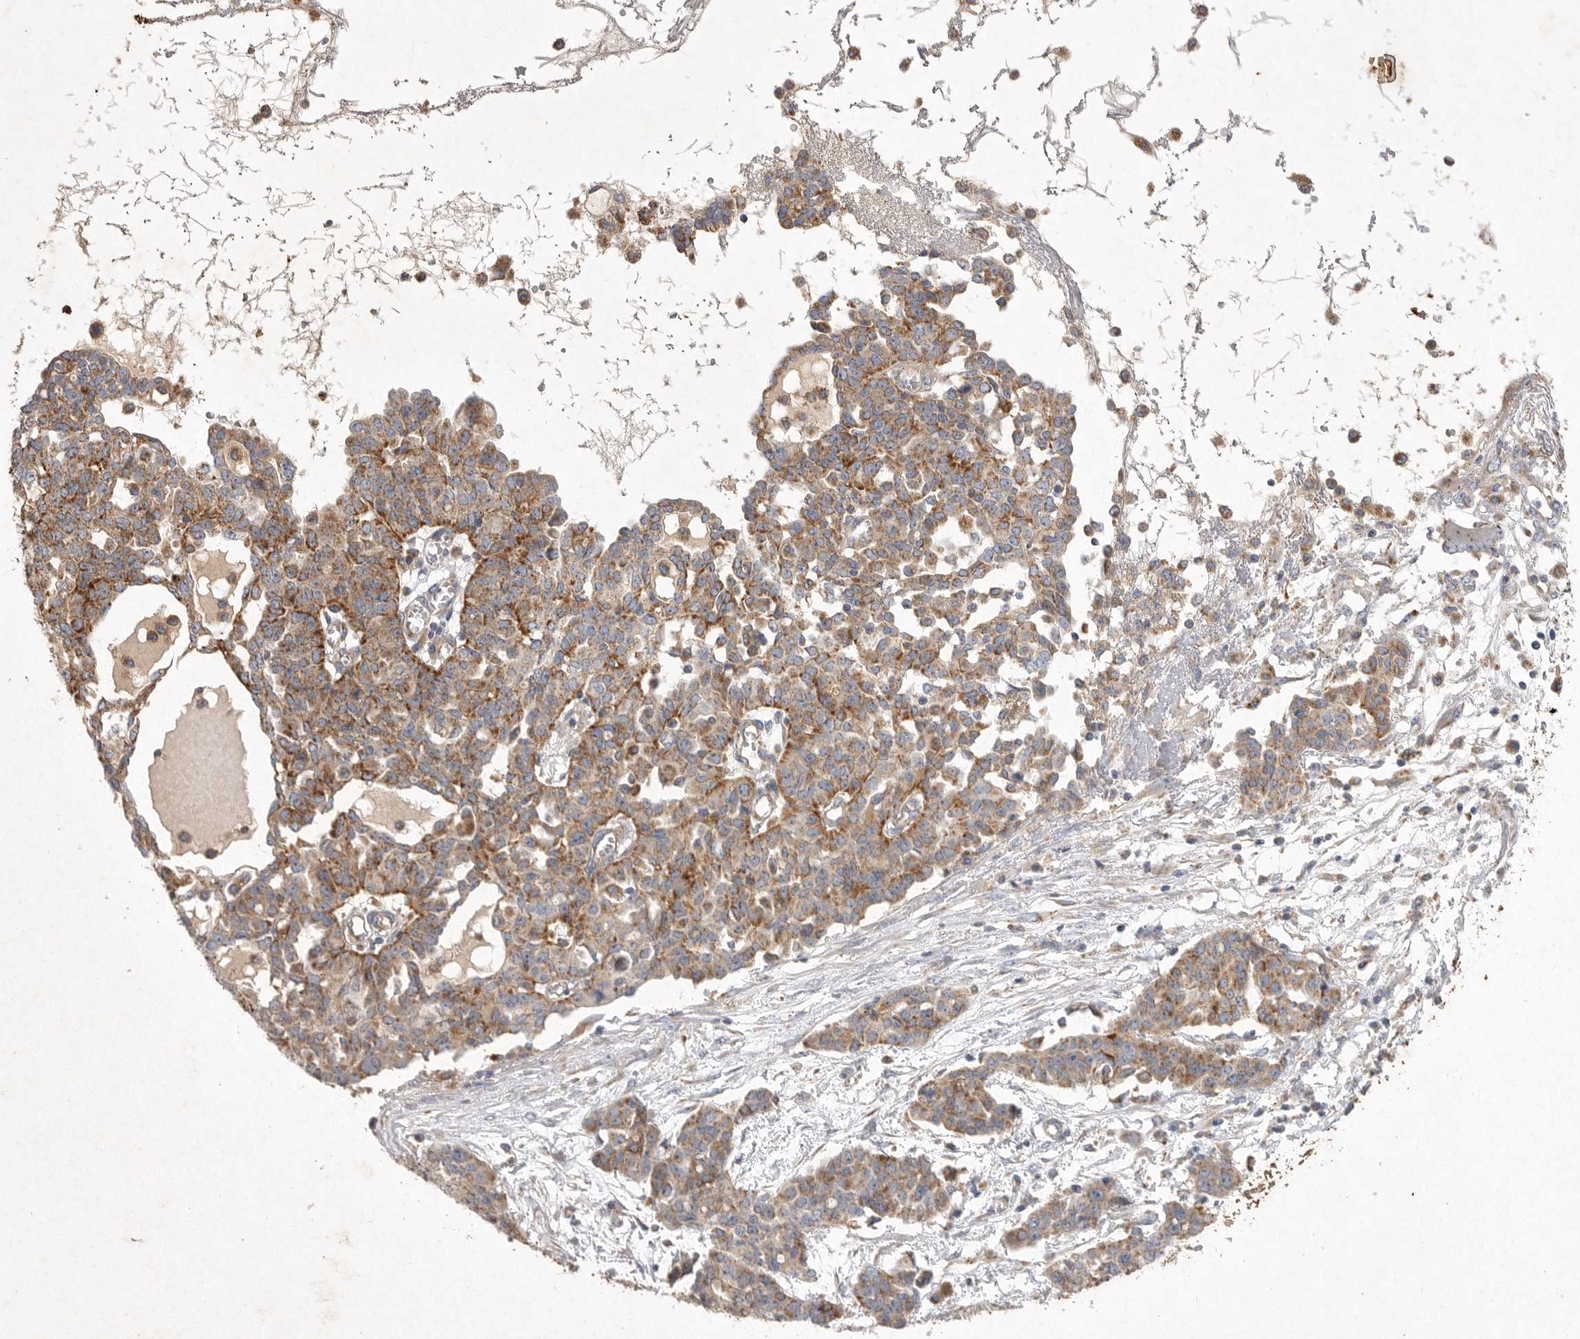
{"staining": {"intensity": "moderate", "quantity": ">75%", "location": "cytoplasmic/membranous"}, "tissue": "ovarian cancer", "cell_type": "Tumor cells", "image_type": "cancer", "snomed": [{"axis": "morphology", "description": "Cystadenocarcinoma, serous, NOS"}, {"axis": "topography", "description": "Soft tissue"}, {"axis": "topography", "description": "Ovary"}], "caption": "Tumor cells reveal moderate cytoplasmic/membranous positivity in about >75% of cells in serous cystadenocarcinoma (ovarian). (IHC, brightfield microscopy, high magnification).", "gene": "MRPL41", "patient": {"sex": "female", "age": 57}}